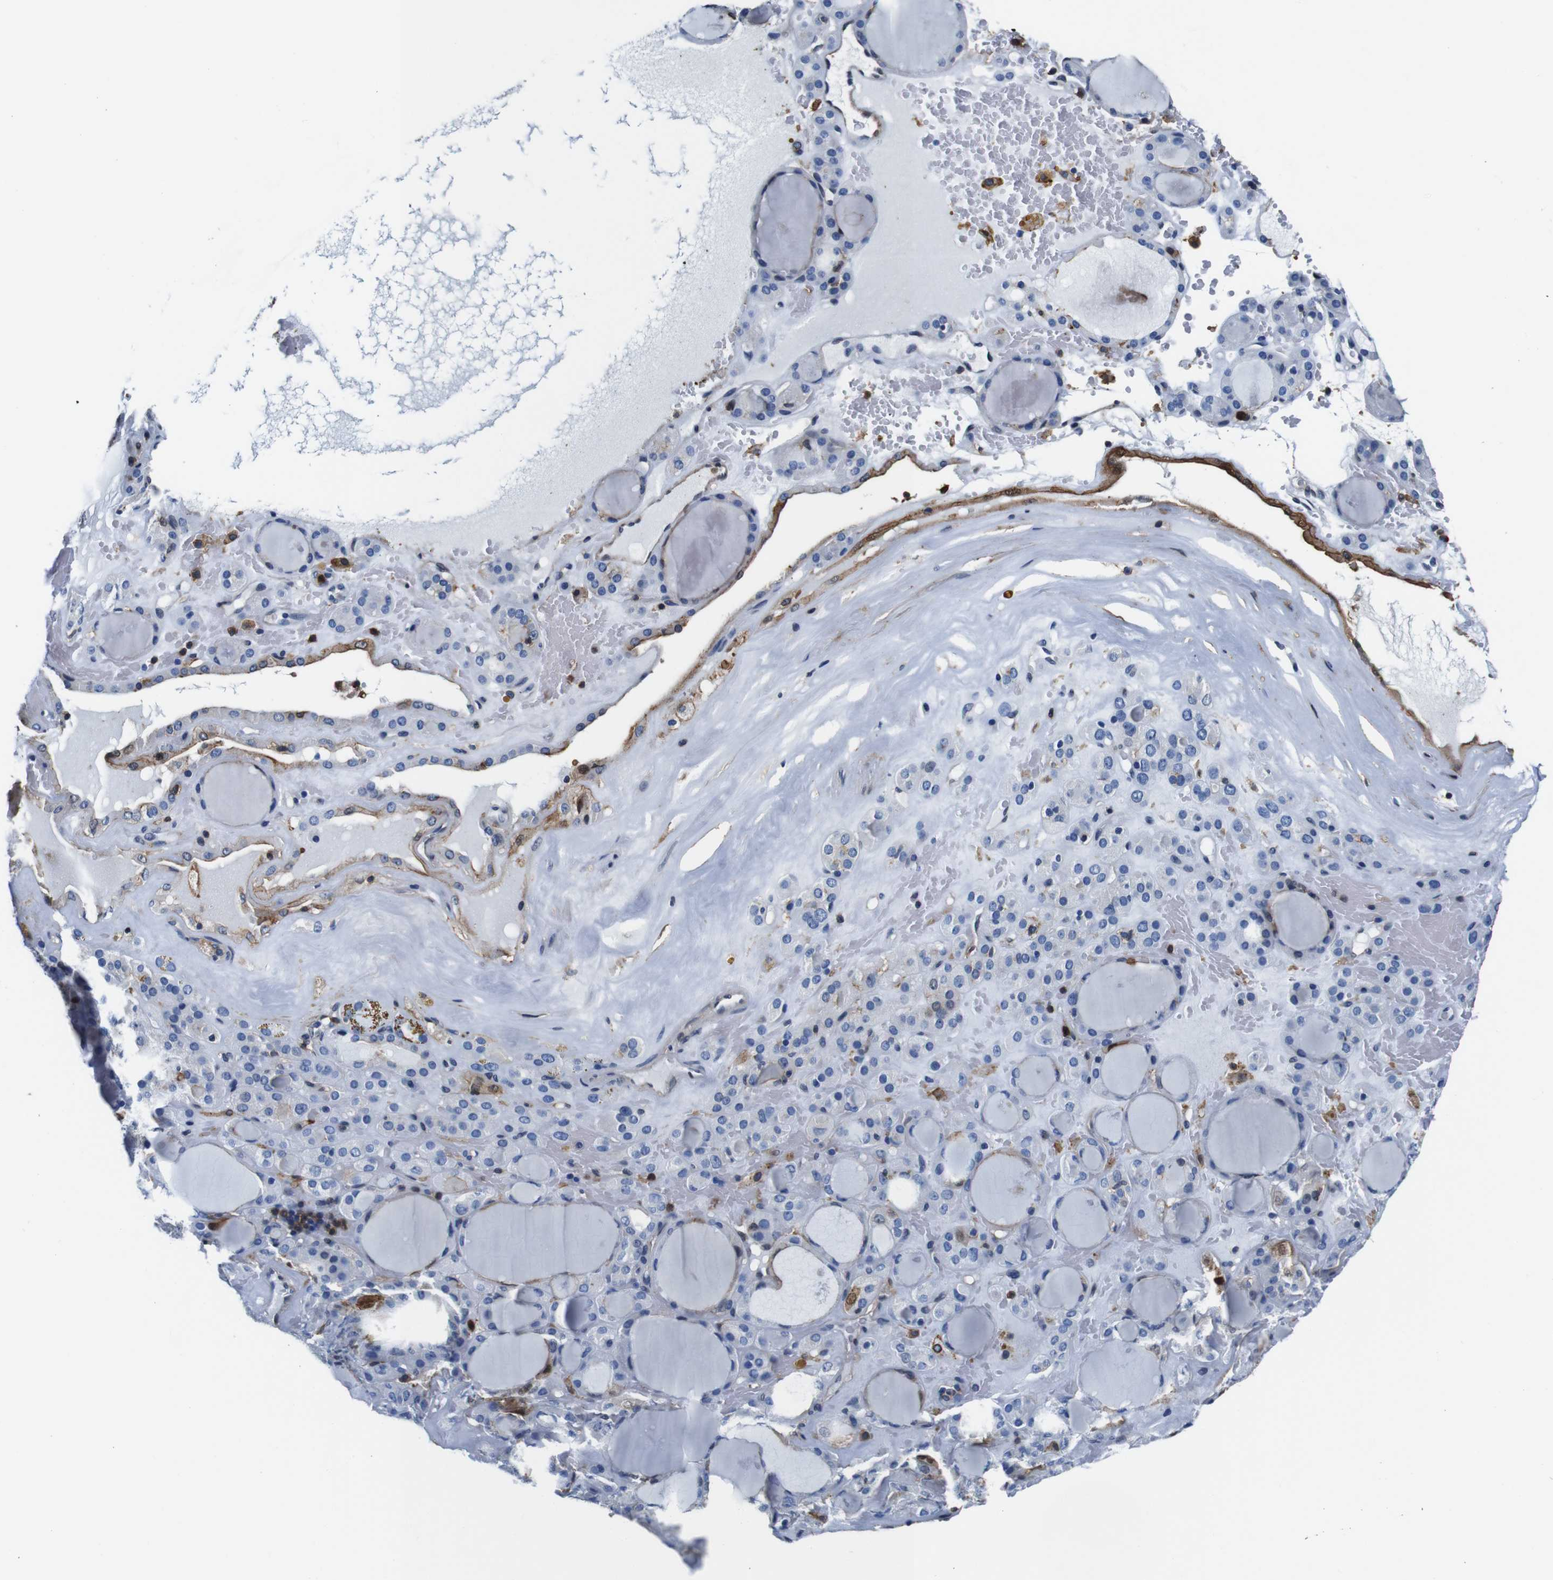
{"staining": {"intensity": "moderate", "quantity": "<25%", "location": "cytoplasmic/membranous"}, "tissue": "thyroid gland", "cell_type": "Glandular cells", "image_type": "normal", "snomed": [{"axis": "morphology", "description": "Normal tissue, NOS"}, {"axis": "morphology", "description": "Carcinoma, NOS"}, {"axis": "topography", "description": "Thyroid gland"}], "caption": "About <25% of glandular cells in unremarkable thyroid gland demonstrate moderate cytoplasmic/membranous protein positivity as visualized by brown immunohistochemical staining.", "gene": "ANXA1", "patient": {"sex": "female", "age": 86}}